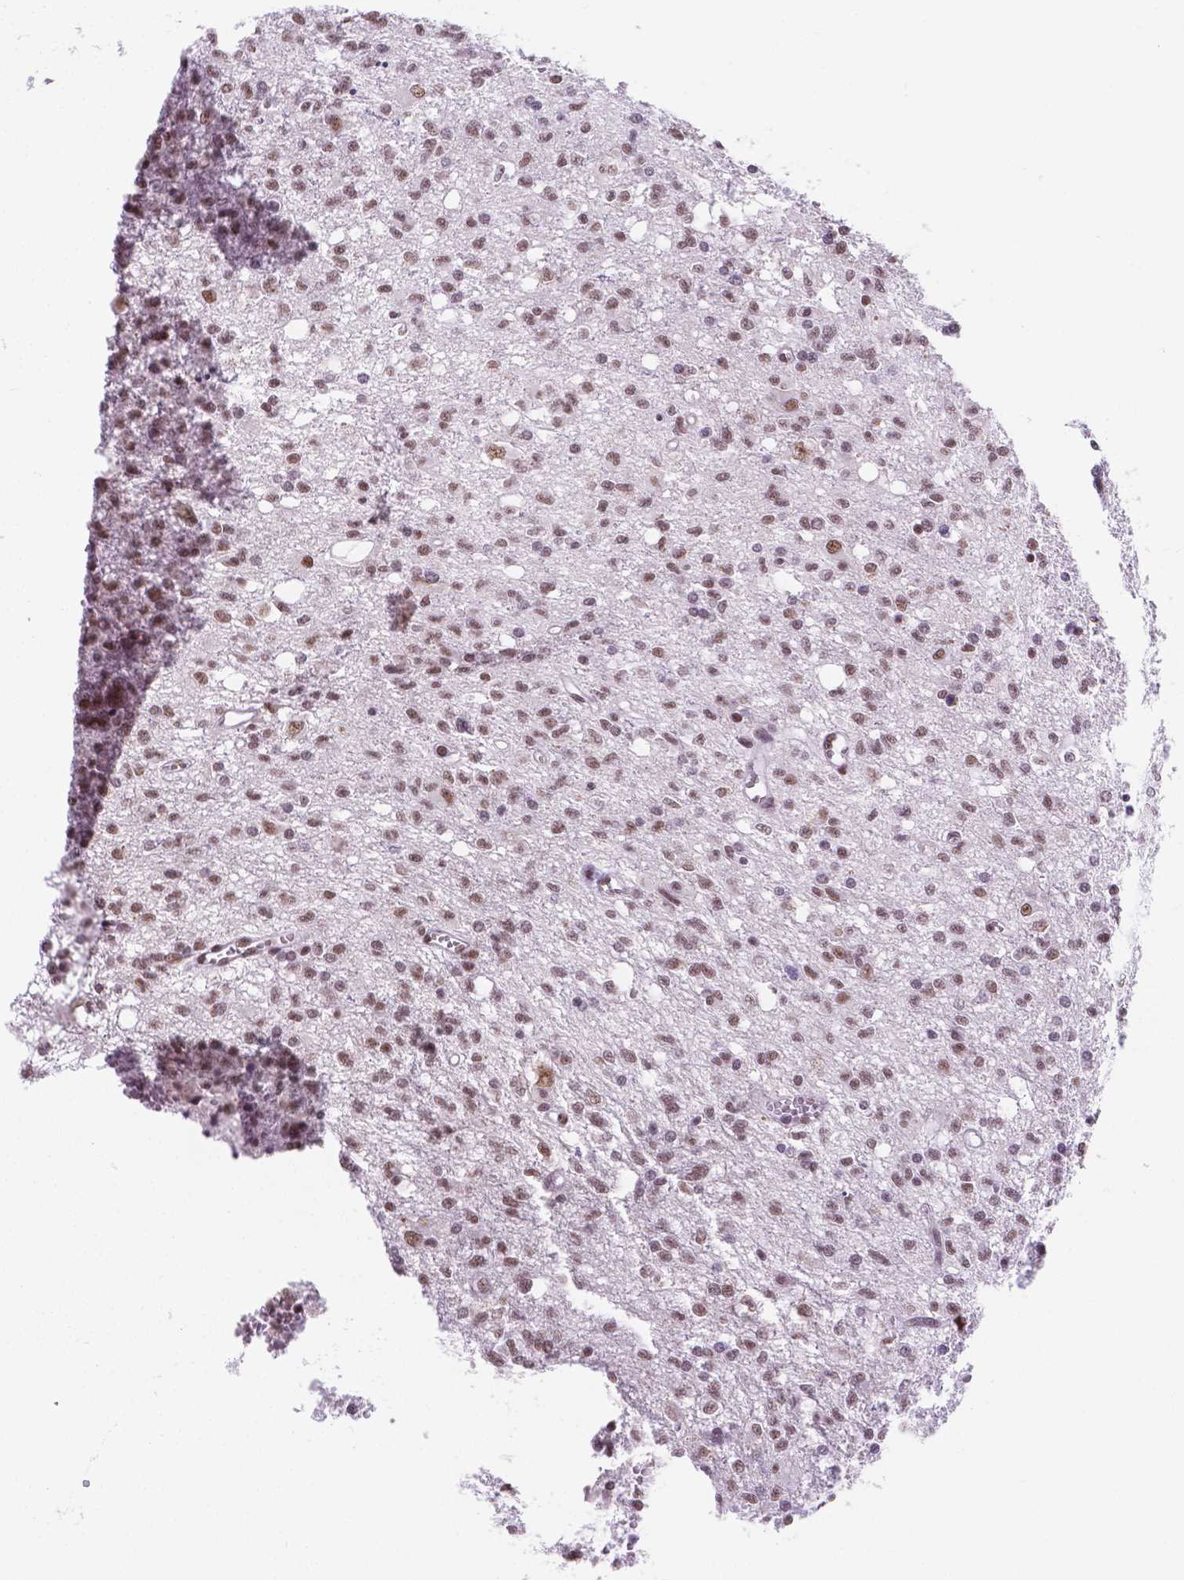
{"staining": {"intensity": "moderate", "quantity": ">75%", "location": "nuclear"}, "tissue": "glioma", "cell_type": "Tumor cells", "image_type": "cancer", "snomed": [{"axis": "morphology", "description": "Glioma, malignant, Low grade"}, {"axis": "topography", "description": "Brain"}], "caption": "Glioma stained with a protein marker displays moderate staining in tumor cells.", "gene": "BCAS2", "patient": {"sex": "male", "age": 64}}